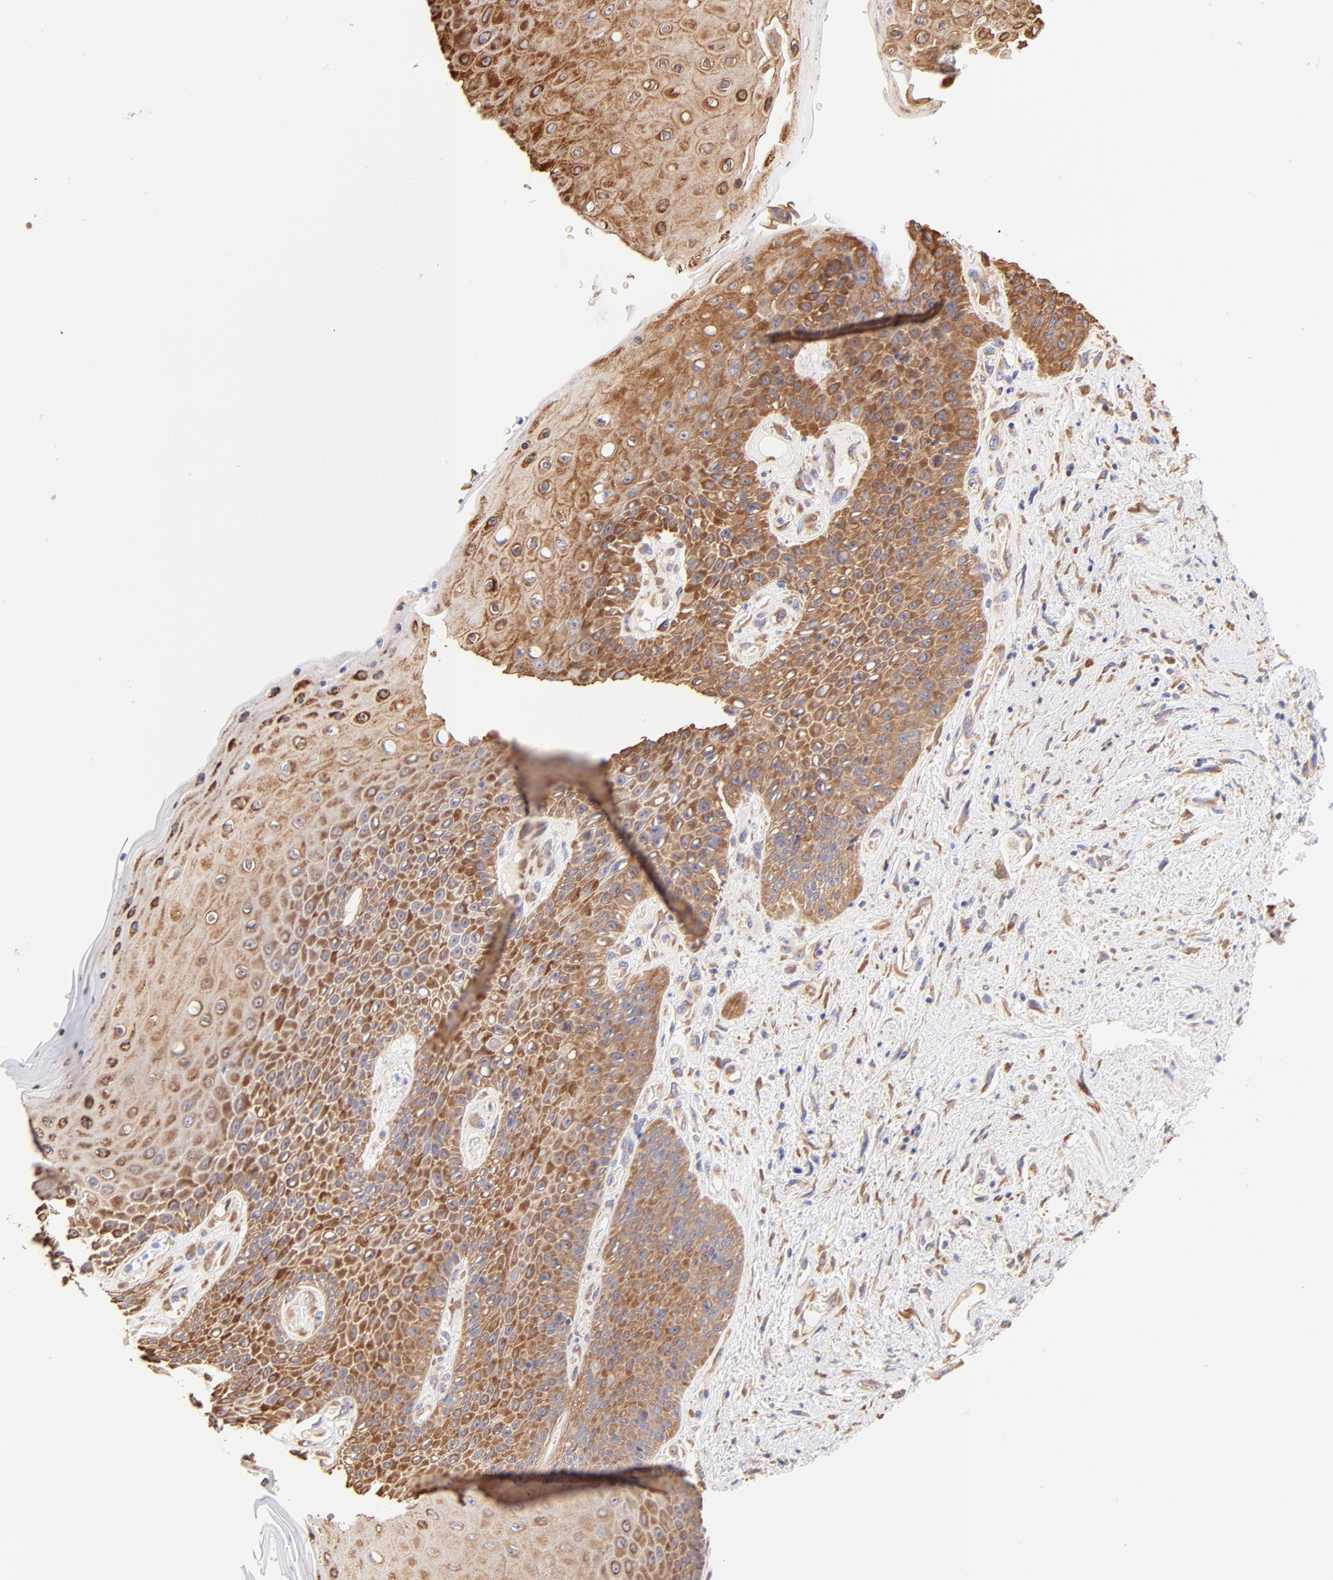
{"staining": {"intensity": "moderate", "quantity": ">75%", "location": "cytoplasmic/membranous"}, "tissue": "skin", "cell_type": "Epidermal cells", "image_type": "normal", "snomed": [{"axis": "morphology", "description": "Normal tissue, NOS"}, {"axis": "topography", "description": "Anal"}], "caption": "Epidermal cells demonstrate medium levels of moderate cytoplasmic/membranous positivity in about >75% of cells in benign skin.", "gene": "RPL30", "patient": {"sex": "female", "age": 46}}